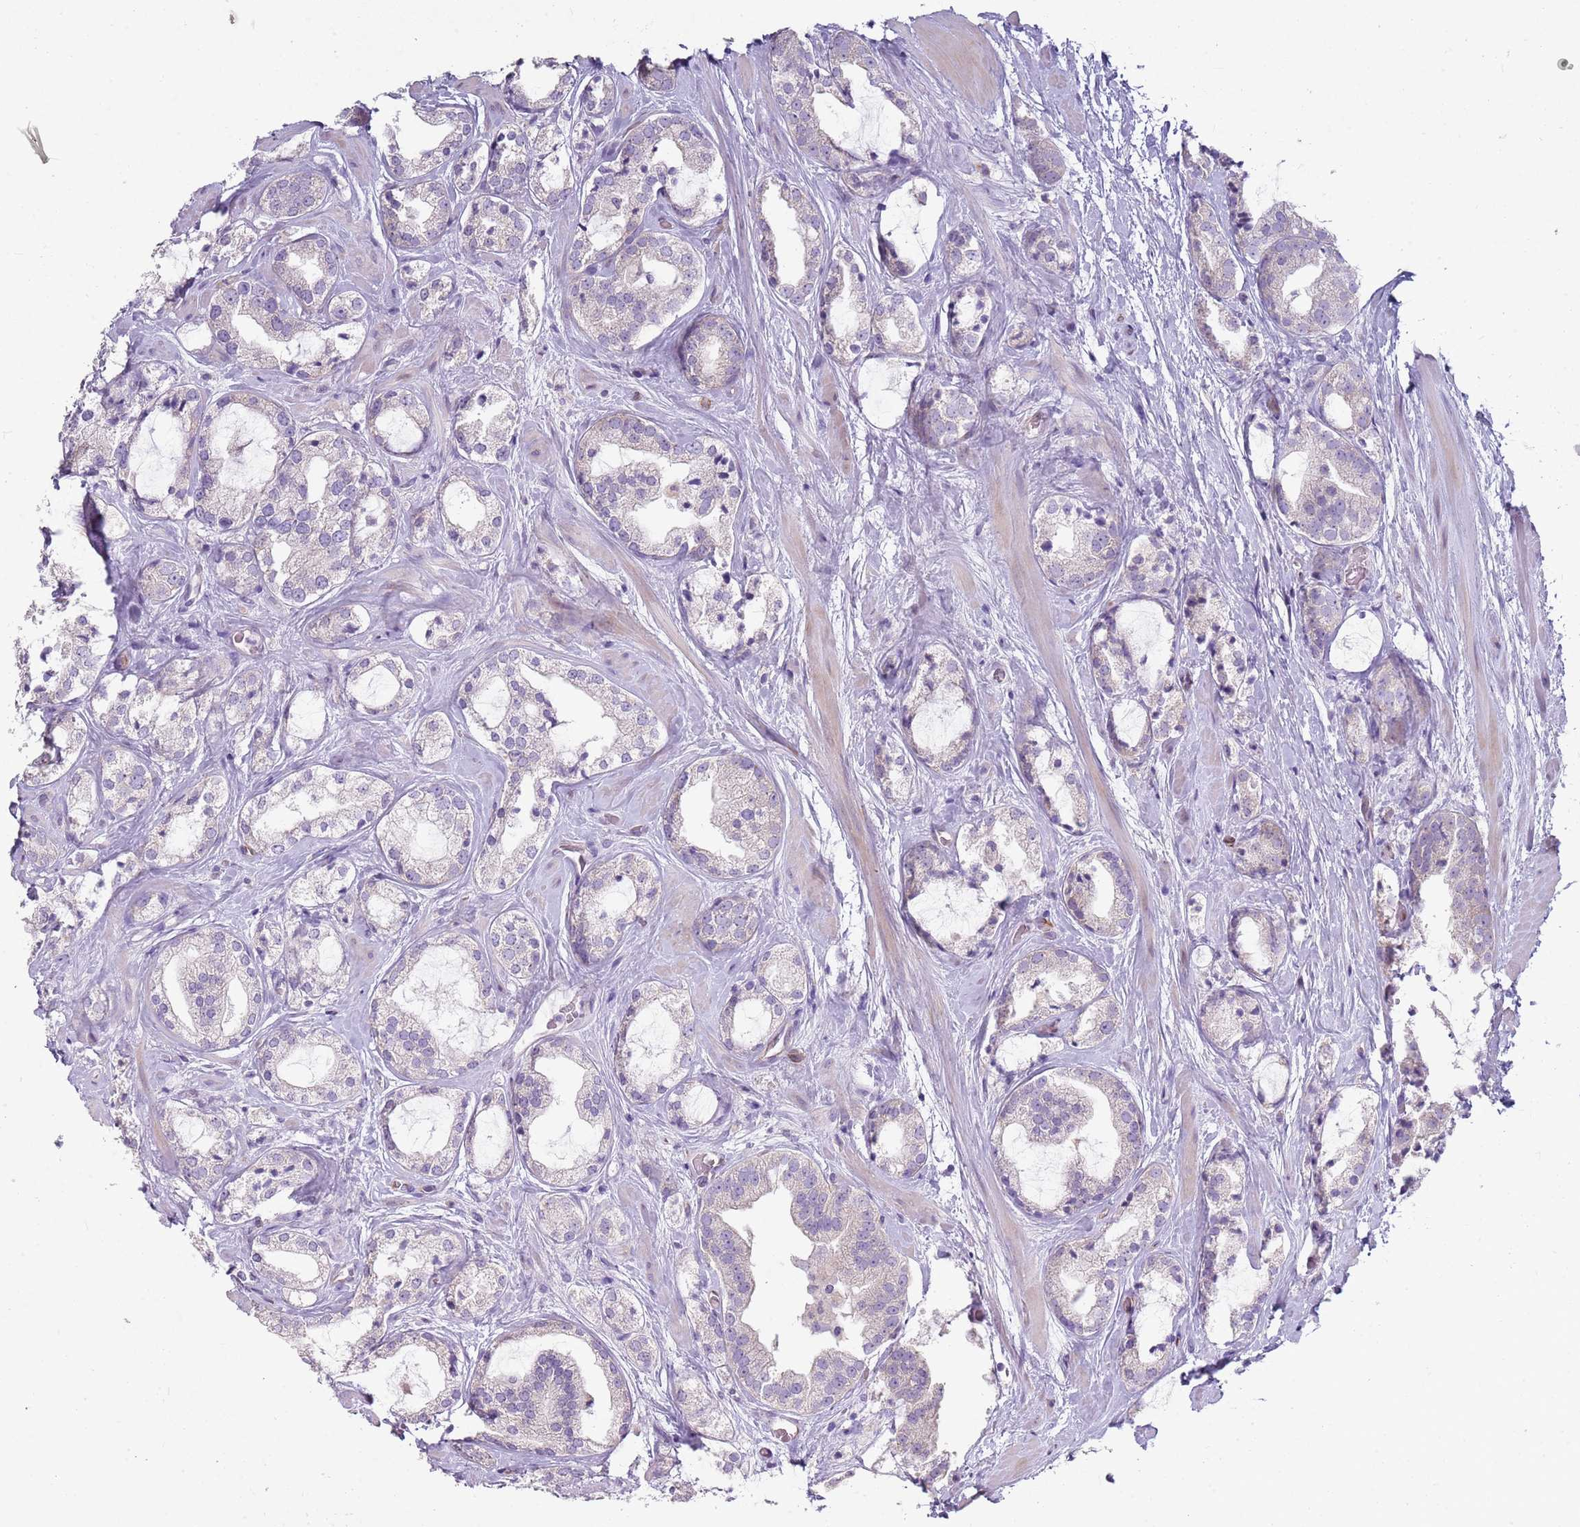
{"staining": {"intensity": "negative", "quantity": "none", "location": "none"}, "tissue": "prostate cancer", "cell_type": "Tumor cells", "image_type": "cancer", "snomed": [{"axis": "morphology", "description": "Adenocarcinoma, High grade"}, {"axis": "topography", "description": "Prostate"}], "caption": "Immunohistochemical staining of prostate cancer (adenocarcinoma (high-grade)) exhibits no significant expression in tumor cells.", "gene": "ZNF583", "patient": {"sex": "male", "age": 64}}